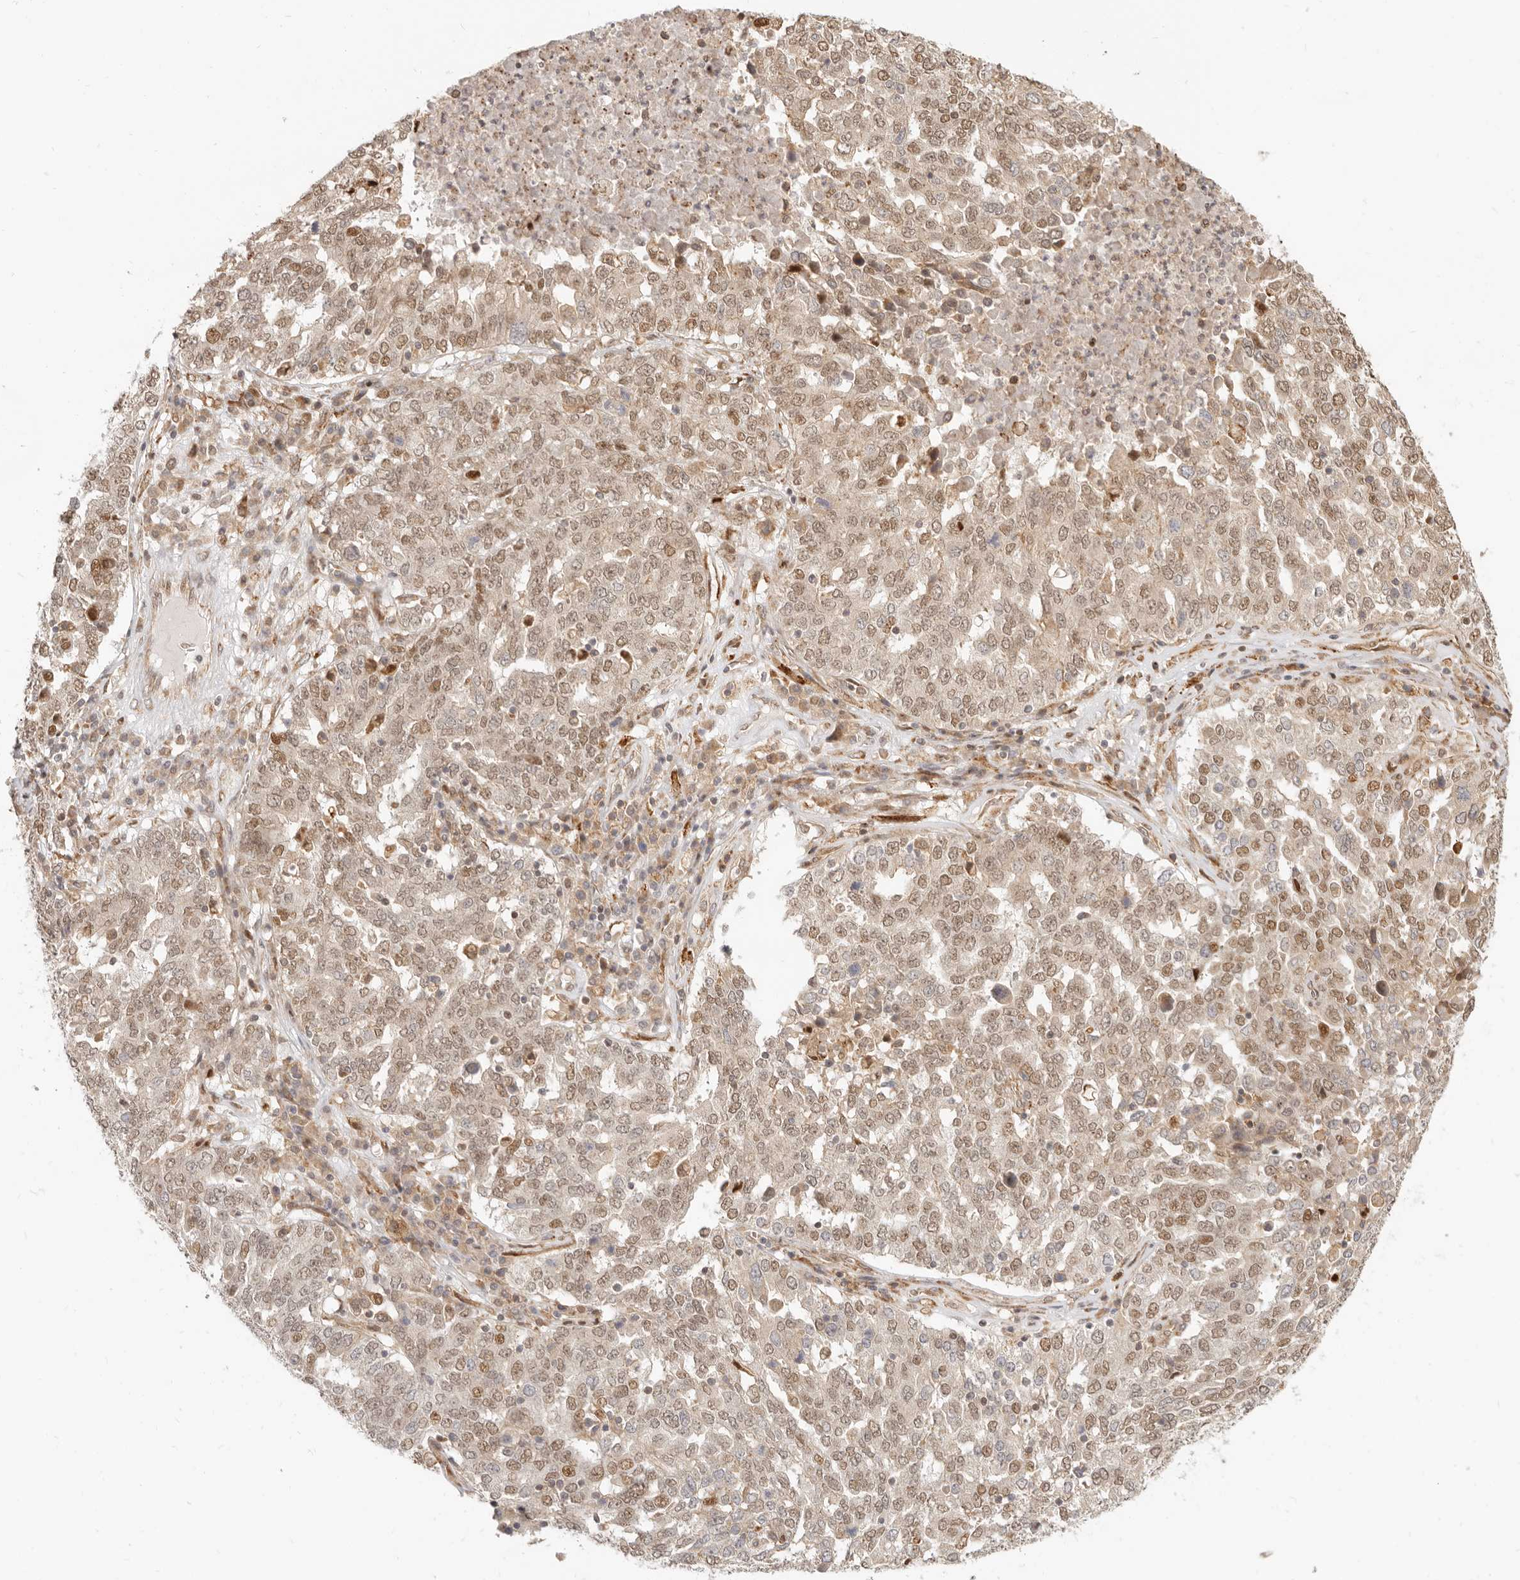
{"staining": {"intensity": "moderate", "quantity": ">75%", "location": "cytoplasmic/membranous,nuclear"}, "tissue": "ovarian cancer", "cell_type": "Tumor cells", "image_type": "cancer", "snomed": [{"axis": "morphology", "description": "Carcinoma, endometroid"}, {"axis": "topography", "description": "Ovary"}], "caption": "Ovarian cancer was stained to show a protein in brown. There is medium levels of moderate cytoplasmic/membranous and nuclear expression in approximately >75% of tumor cells. (DAB = brown stain, brightfield microscopy at high magnification).", "gene": "TUFT1", "patient": {"sex": "female", "age": 62}}